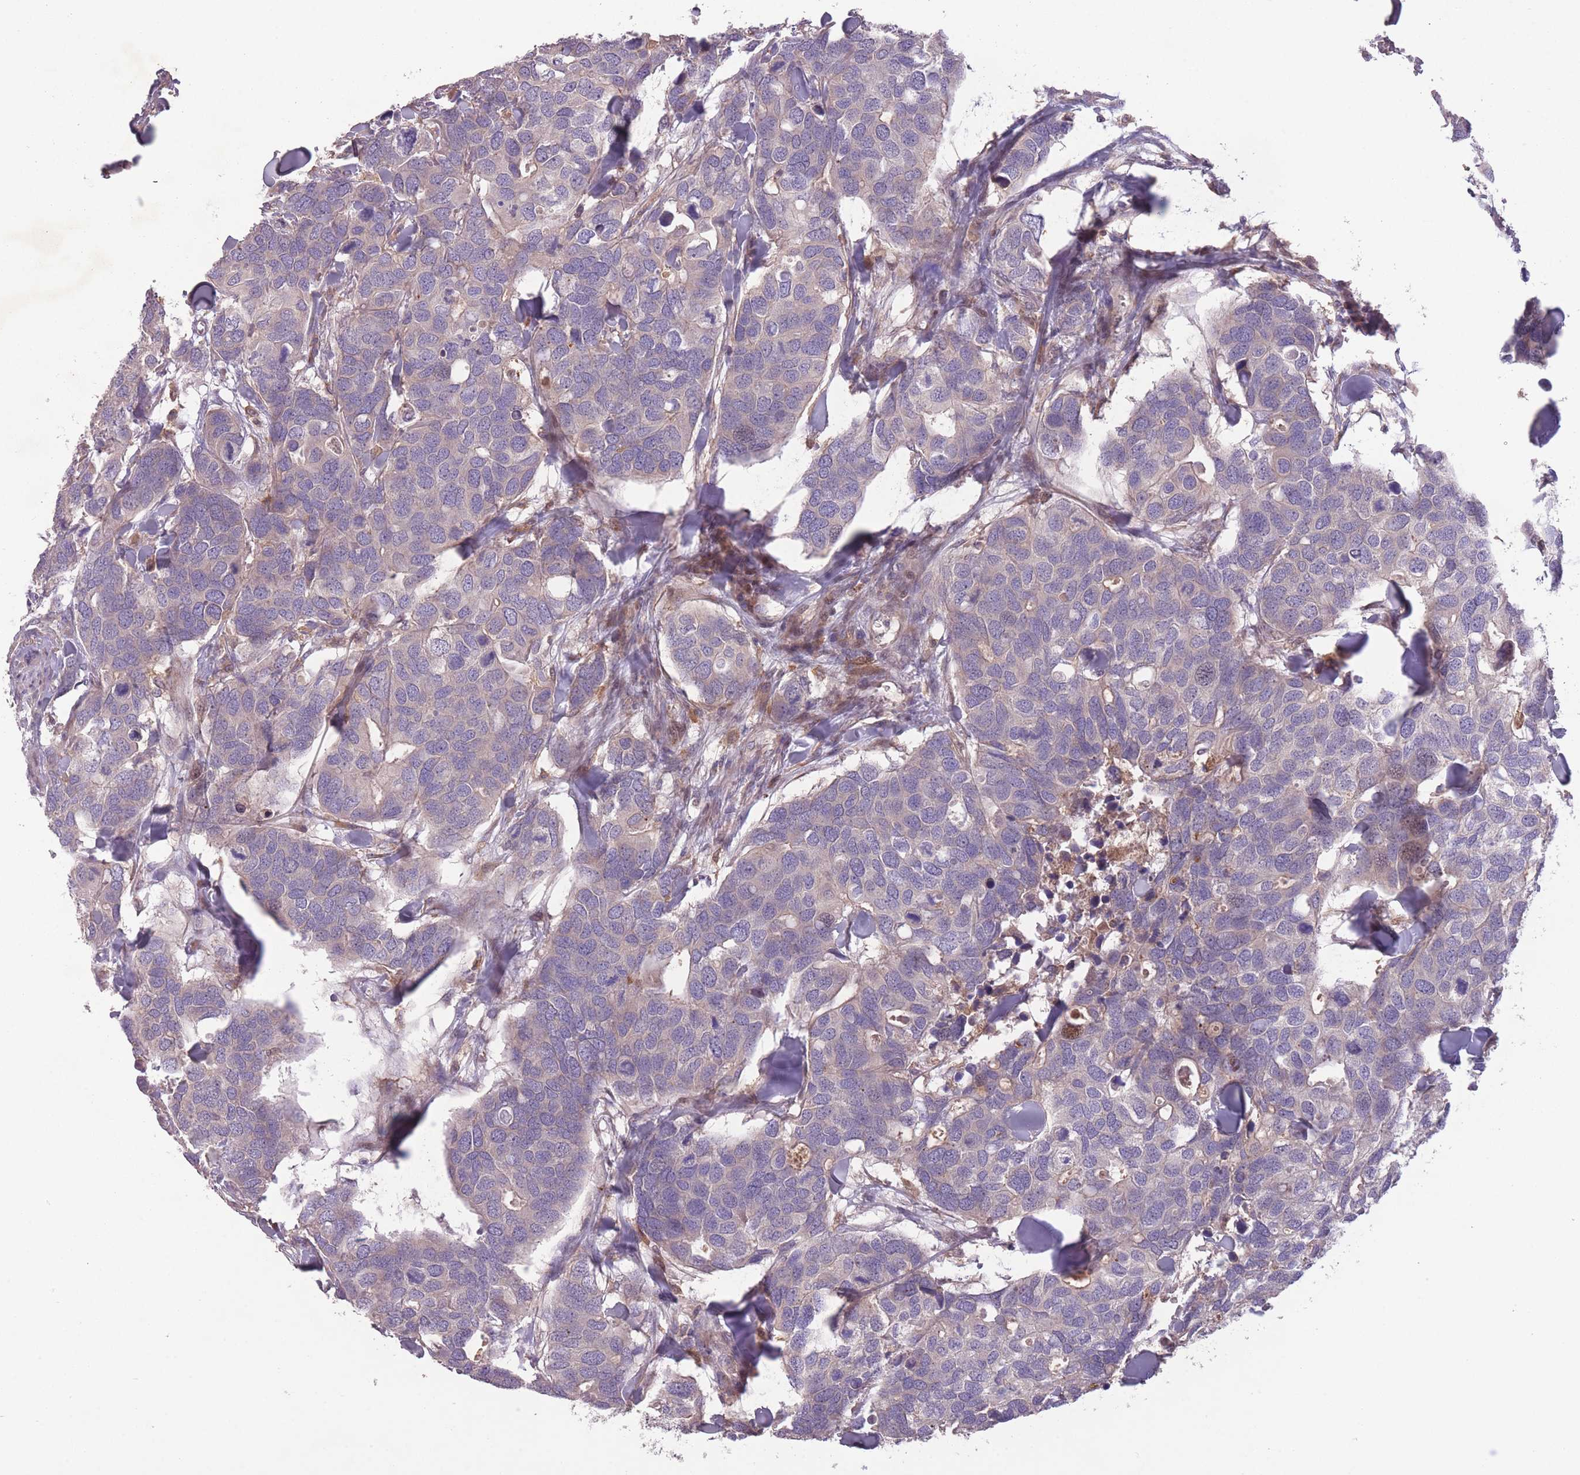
{"staining": {"intensity": "negative", "quantity": "none", "location": "none"}, "tissue": "breast cancer", "cell_type": "Tumor cells", "image_type": "cancer", "snomed": [{"axis": "morphology", "description": "Duct carcinoma"}, {"axis": "topography", "description": "Breast"}], "caption": "Immunohistochemical staining of human breast cancer reveals no significant staining in tumor cells.", "gene": "OR2V2", "patient": {"sex": "female", "age": 83}}